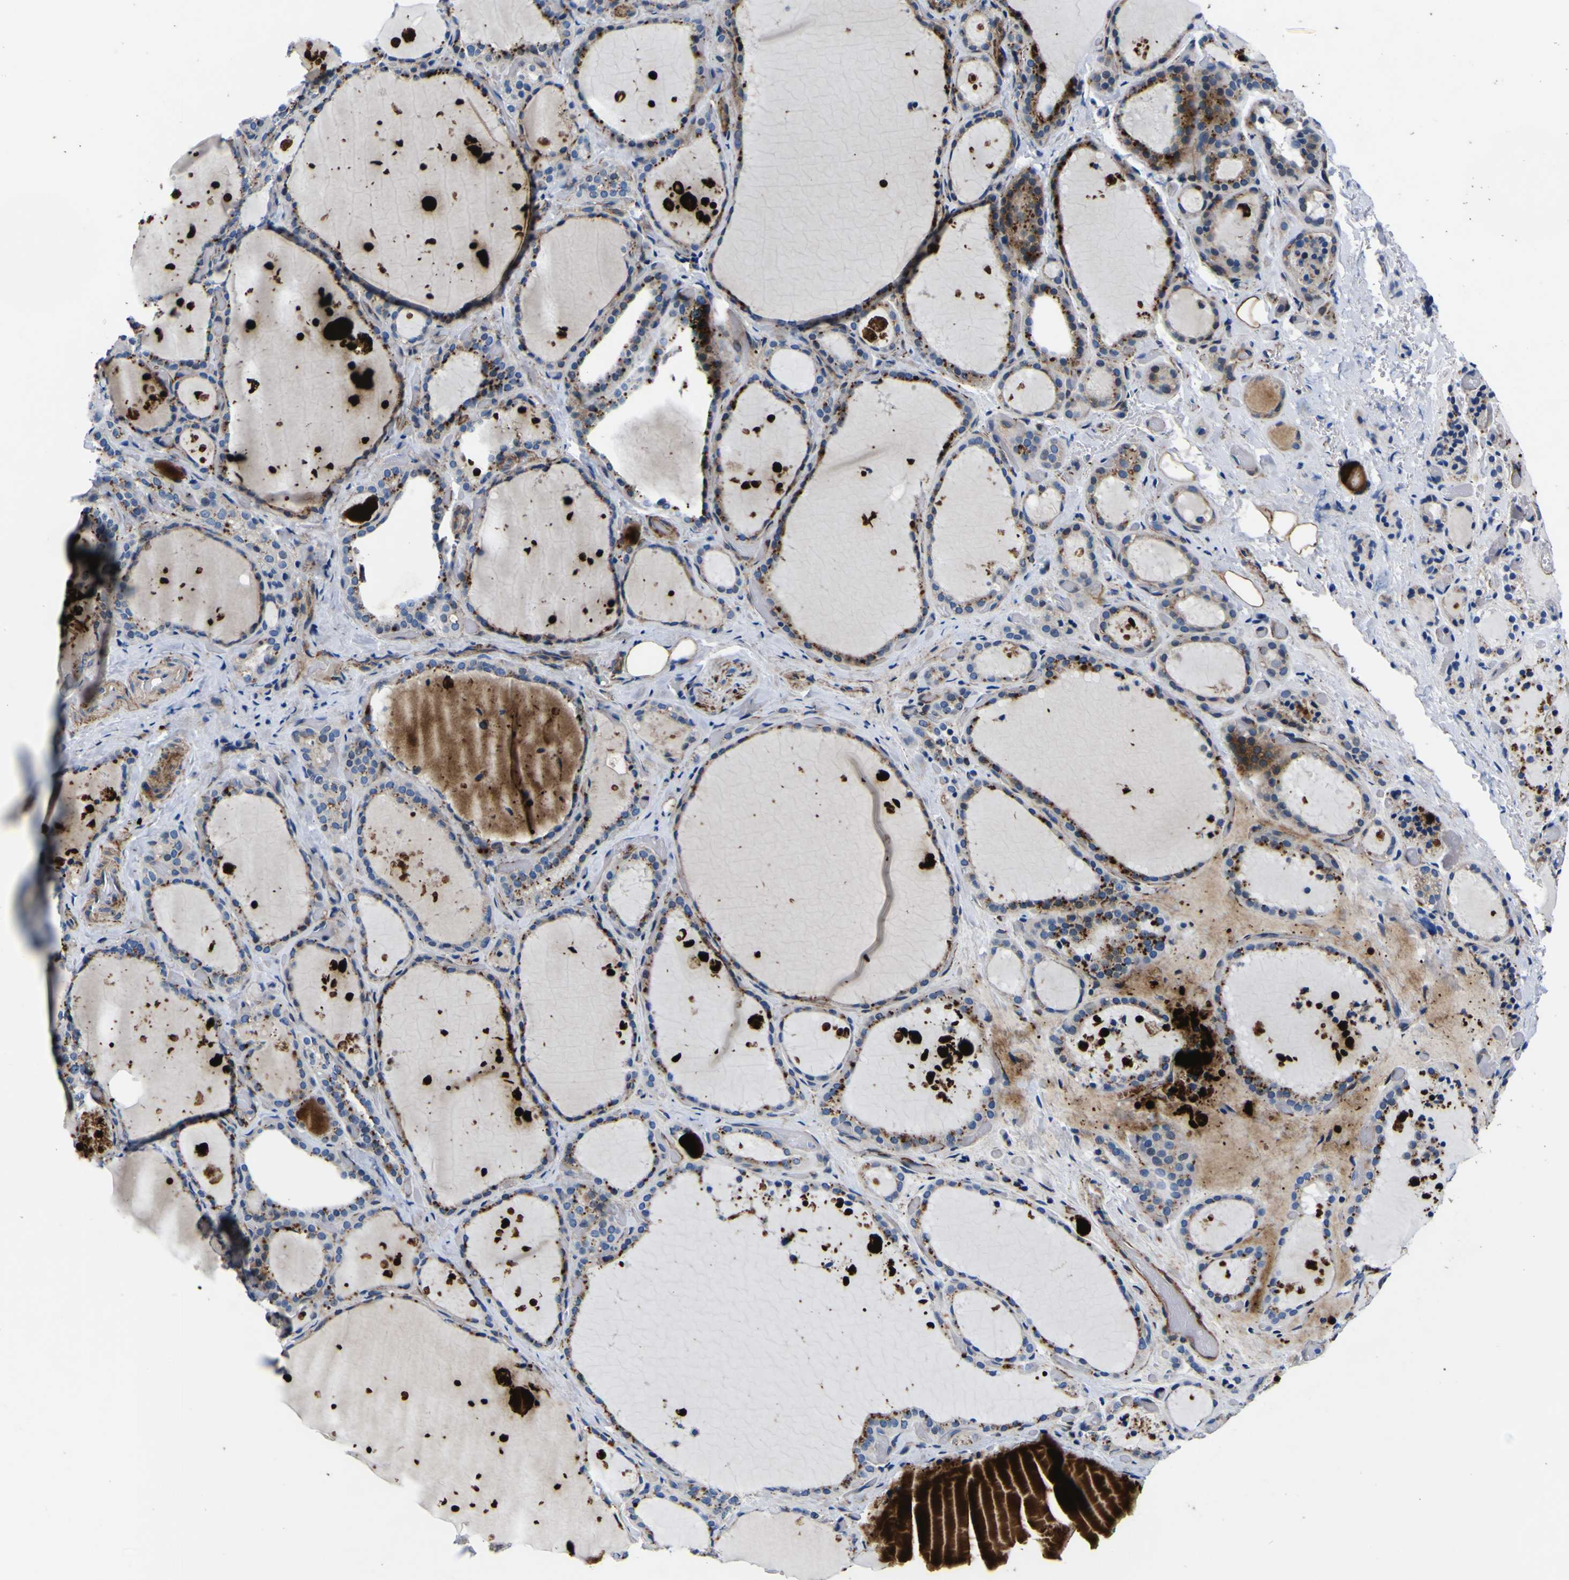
{"staining": {"intensity": "moderate", "quantity": ">75%", "location": "cytoplasmic/membranous"}, "tissue": "thyroid gland", "cell_type": "Glandular cells", "image_type": "normal", "snomed": [{"axis": "morphology", "description": "Normal tissue, NOS"}, {"axis": "topography", "description": "Thyroid gland"}], "caption": "A micrograph of thyroid gland stained for a protein demonstrates moderate cytoplasmic/membranous brown staining in glandular cells.", "gene": "AGAP3", "patient": {"sex": "female", "age": 44}}